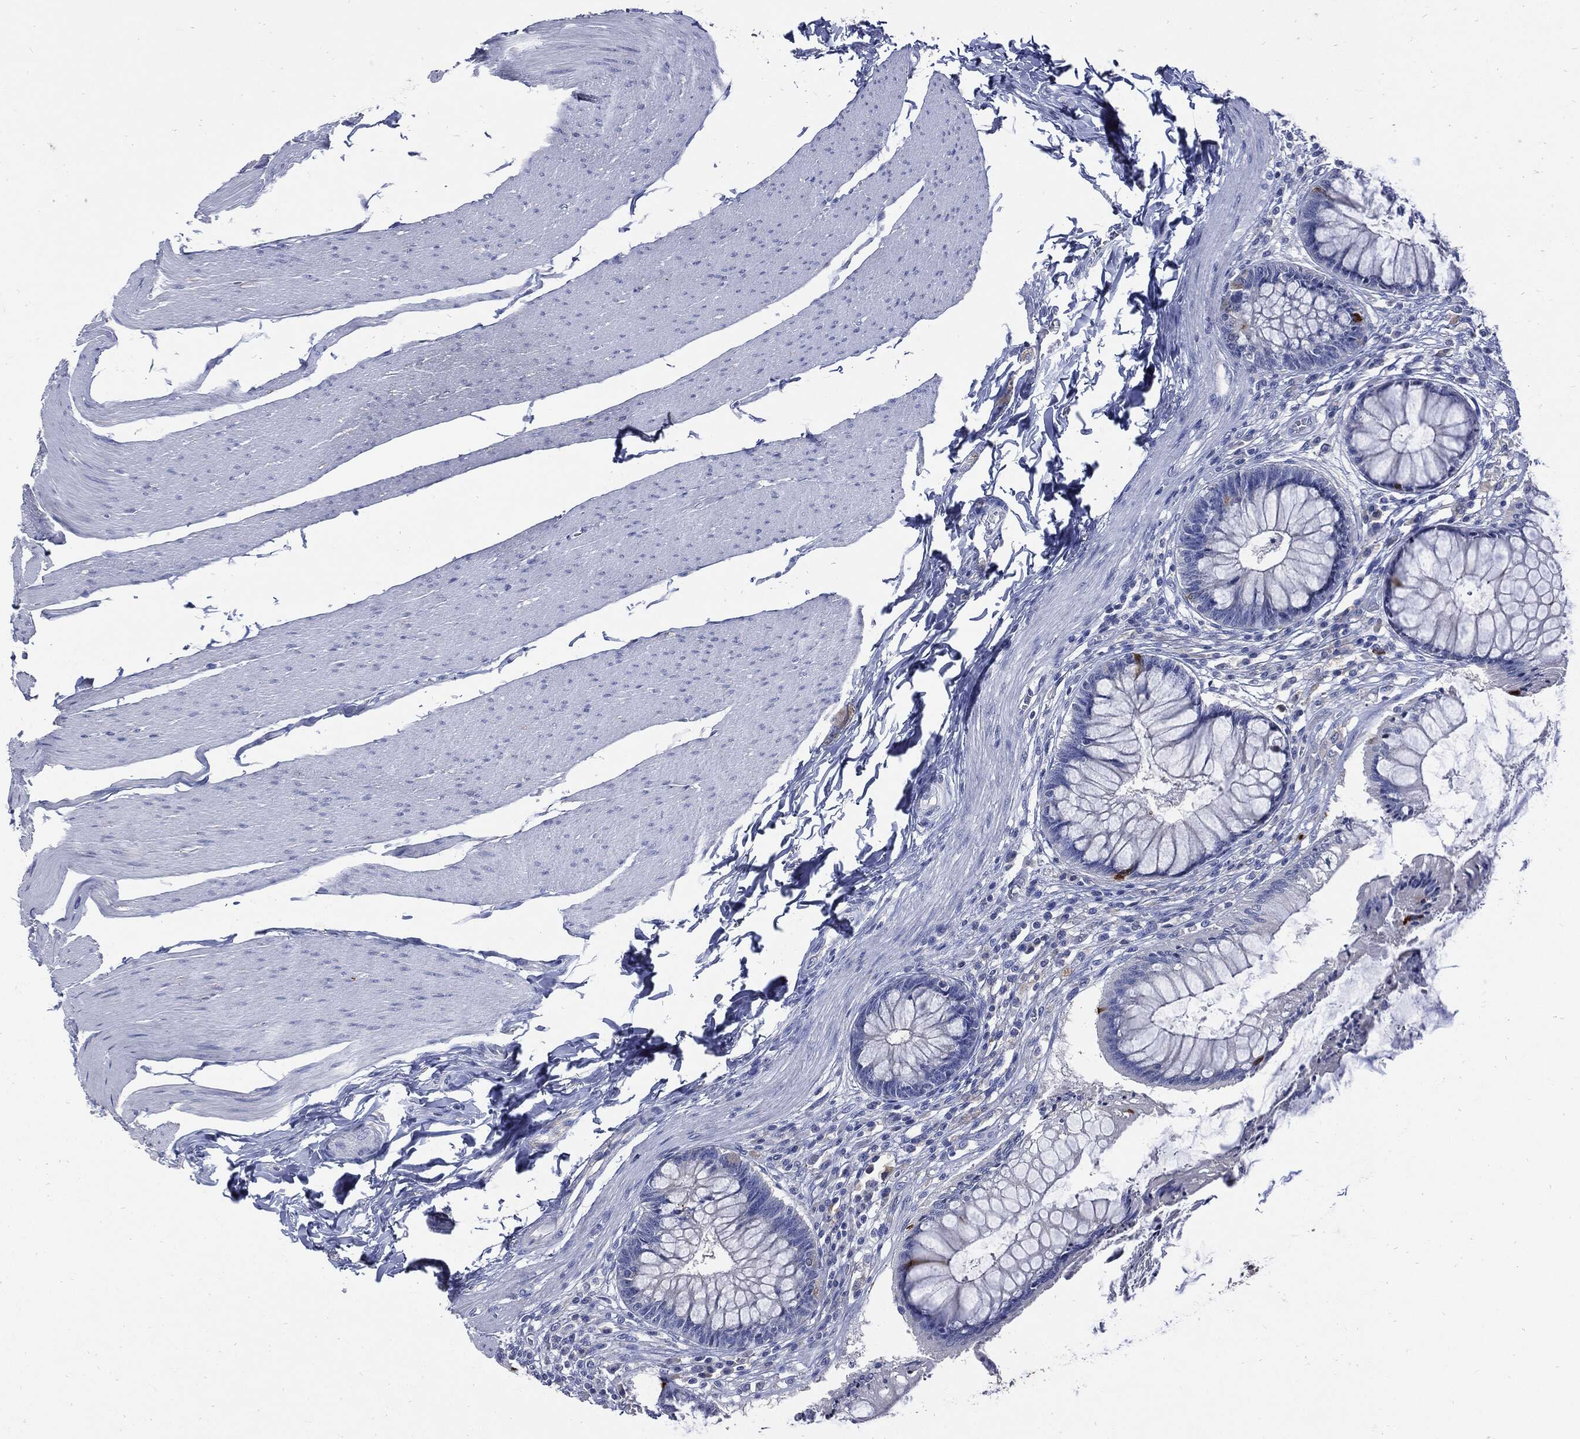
{"staining": {"intensity": "strong", "quantity": "<25%", "location": "cytoplasmic/membranous"}, "tissue": "rectum", "cell_type": "Glandular cells", "image_type": "normal", "snomed": [{"axis": "morphology", "description": "Normal tissue, NOS"}, {"axis": "topography", "description": "Rectum"}], "caption": "There is medium levels of strong cytoplasmic/membranous expression in glandular cells of benign rectum, as demonstrated by immunohistochemical staining (brown color).", "gene": "CPE", "patient": {"sex": "female", "age": 58}}